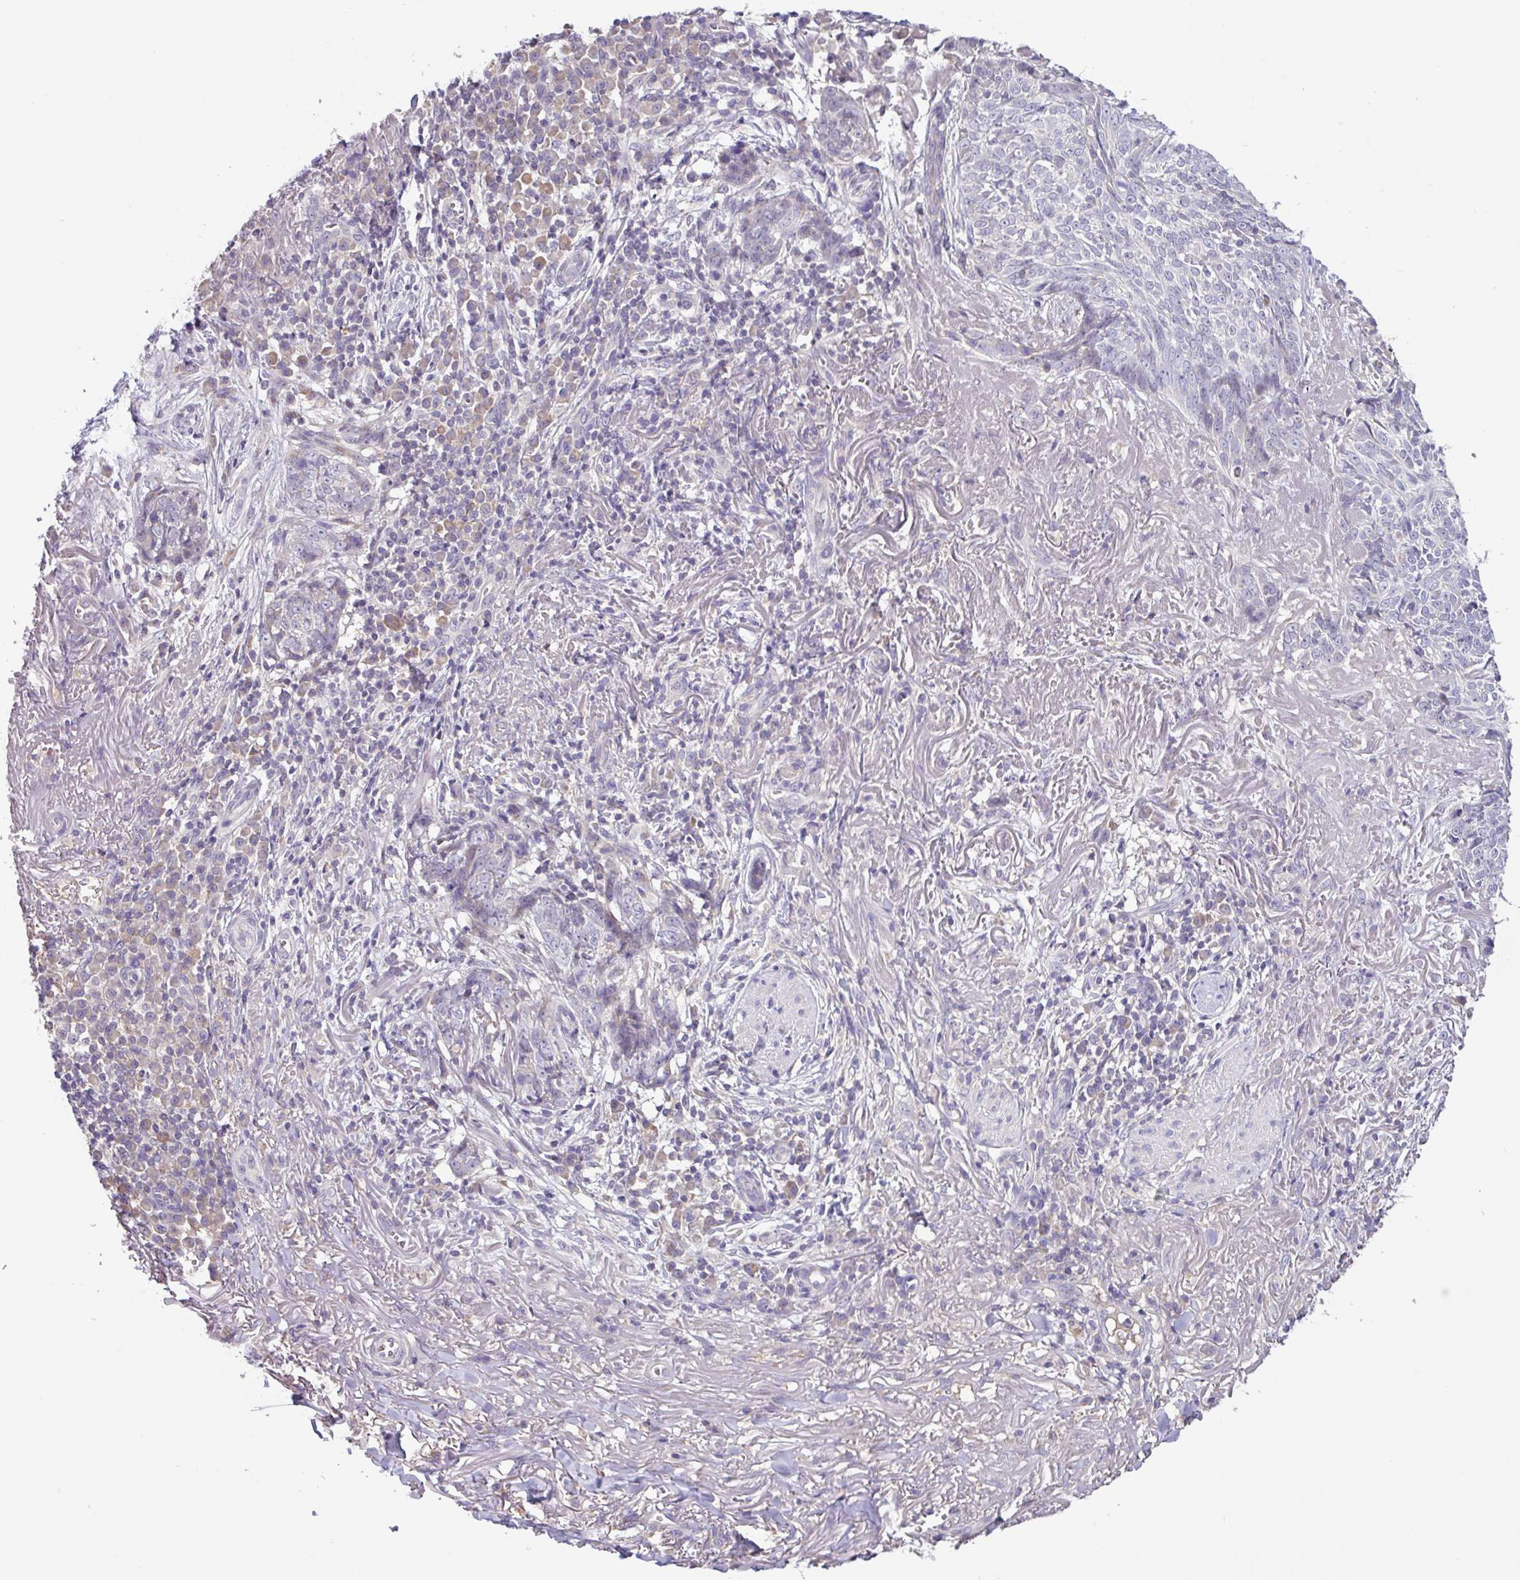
{"staining": {"intensity": "negative", "quantity": "none", "location": "none"}, "tissue": "skin cancer", "cell_type": "Tumor cells", "image_type": "cancer", "snomed": [{"axis": "morphology", "description": "Basal cell carcinoma"}, {"axis": "topography", "description": "Skin"}, {"axis": "topography", "description": "Skin of face"}], "caption": "Immunohistochemical staining of human skin cancer (basal cell carcinoma) demonstrates no significant staining in tumor cells. (DAB immunohistochemistry with hematoxylin counter stain).", "gene": "SFTPB", "patient": {"sex": "female", "age": 95}}